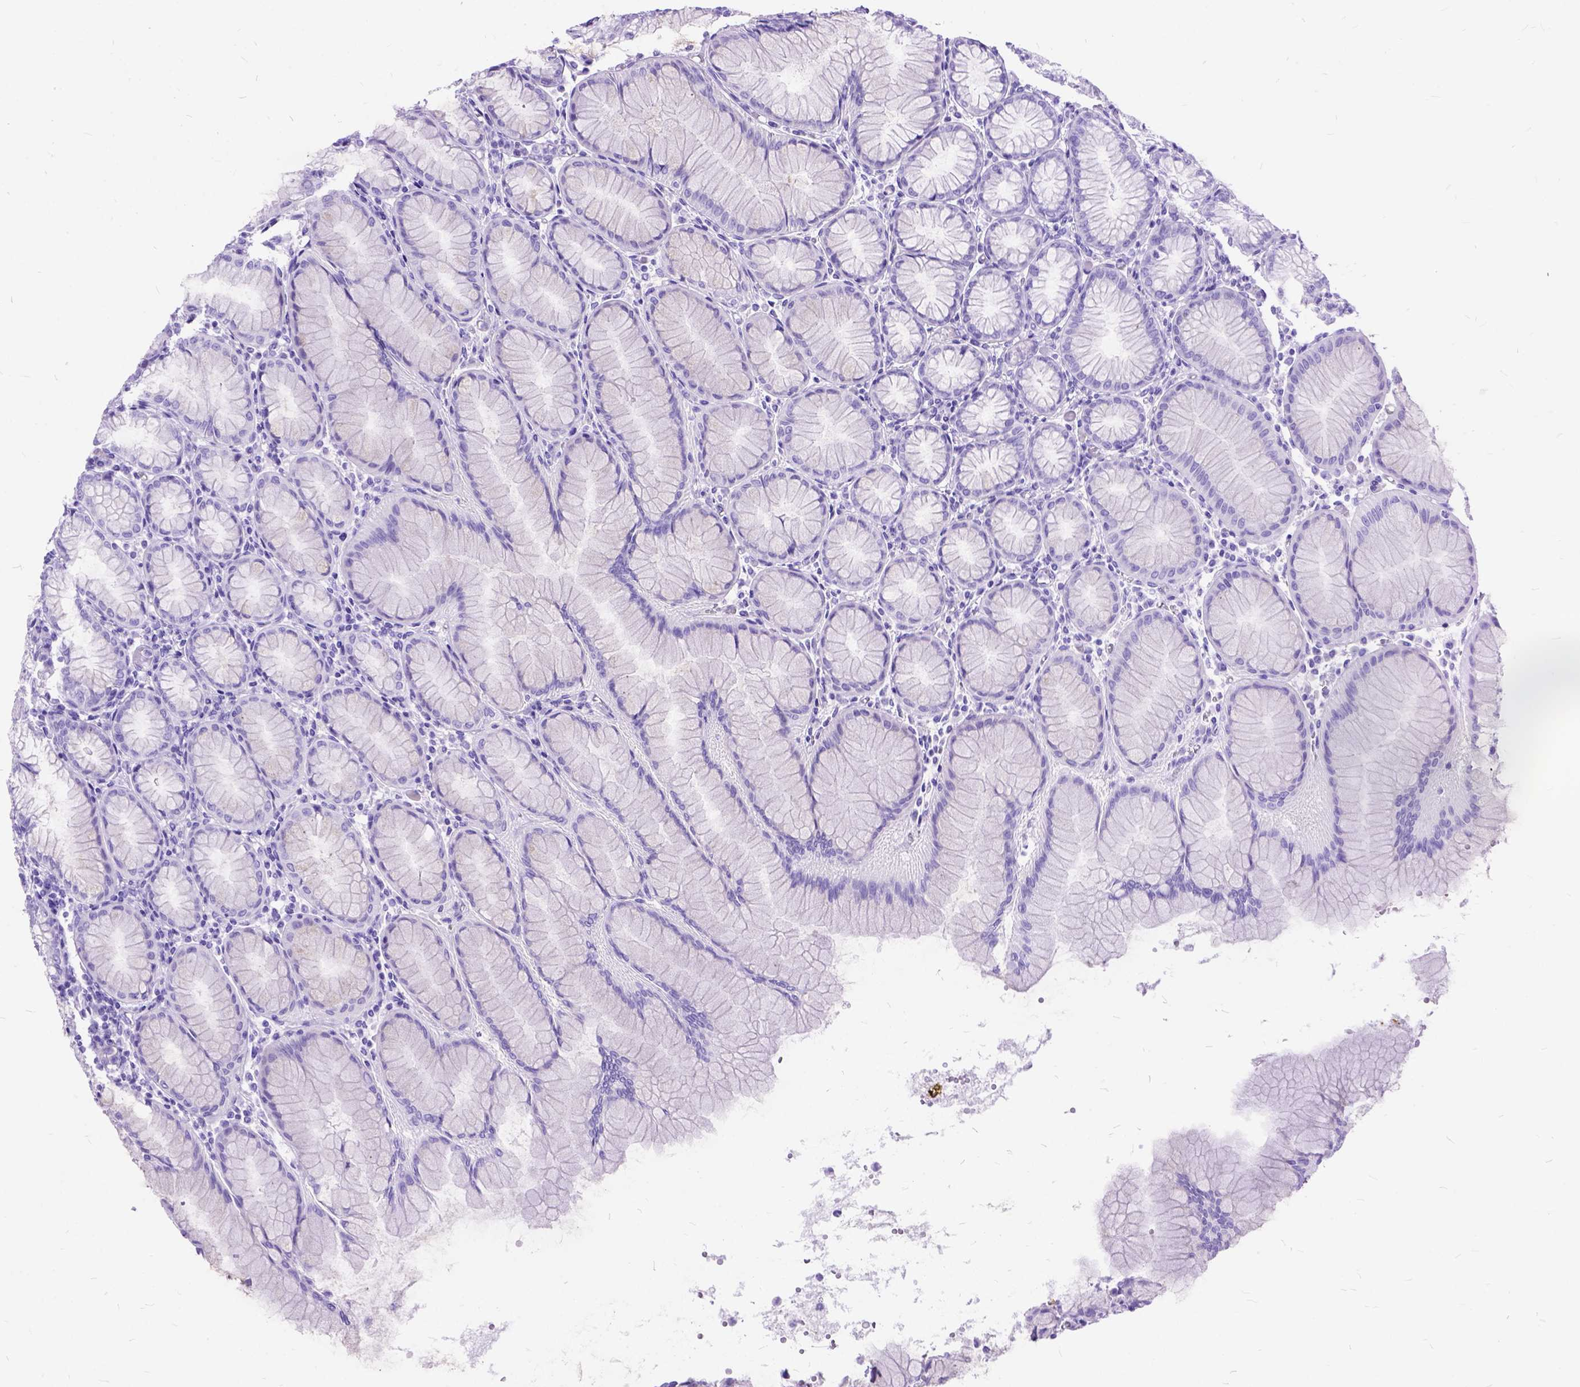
{"staining": {"intensity": "negative", "quantity": "none", "location": "none"}, "tissue": "stomach", "cell_type": "Glandular cells", "image_type": "normal", "snomed": [{"axis": "morphology", "description": "Normal tissue, NOS"}, {"axis": "topography", "description": "Stomach"}], "caption": "High power microscopy micrograph of an immunohistochemistry (IHC) micrograph of benign stomach, revealing no significant positivity in glandular cells. (DAB (3,3'-diaminobenzidine) immunohistochemistry with hematoxylin counter stain).", "gene": "DNAH2", "patient": {"sex": "female", "age": 57}}